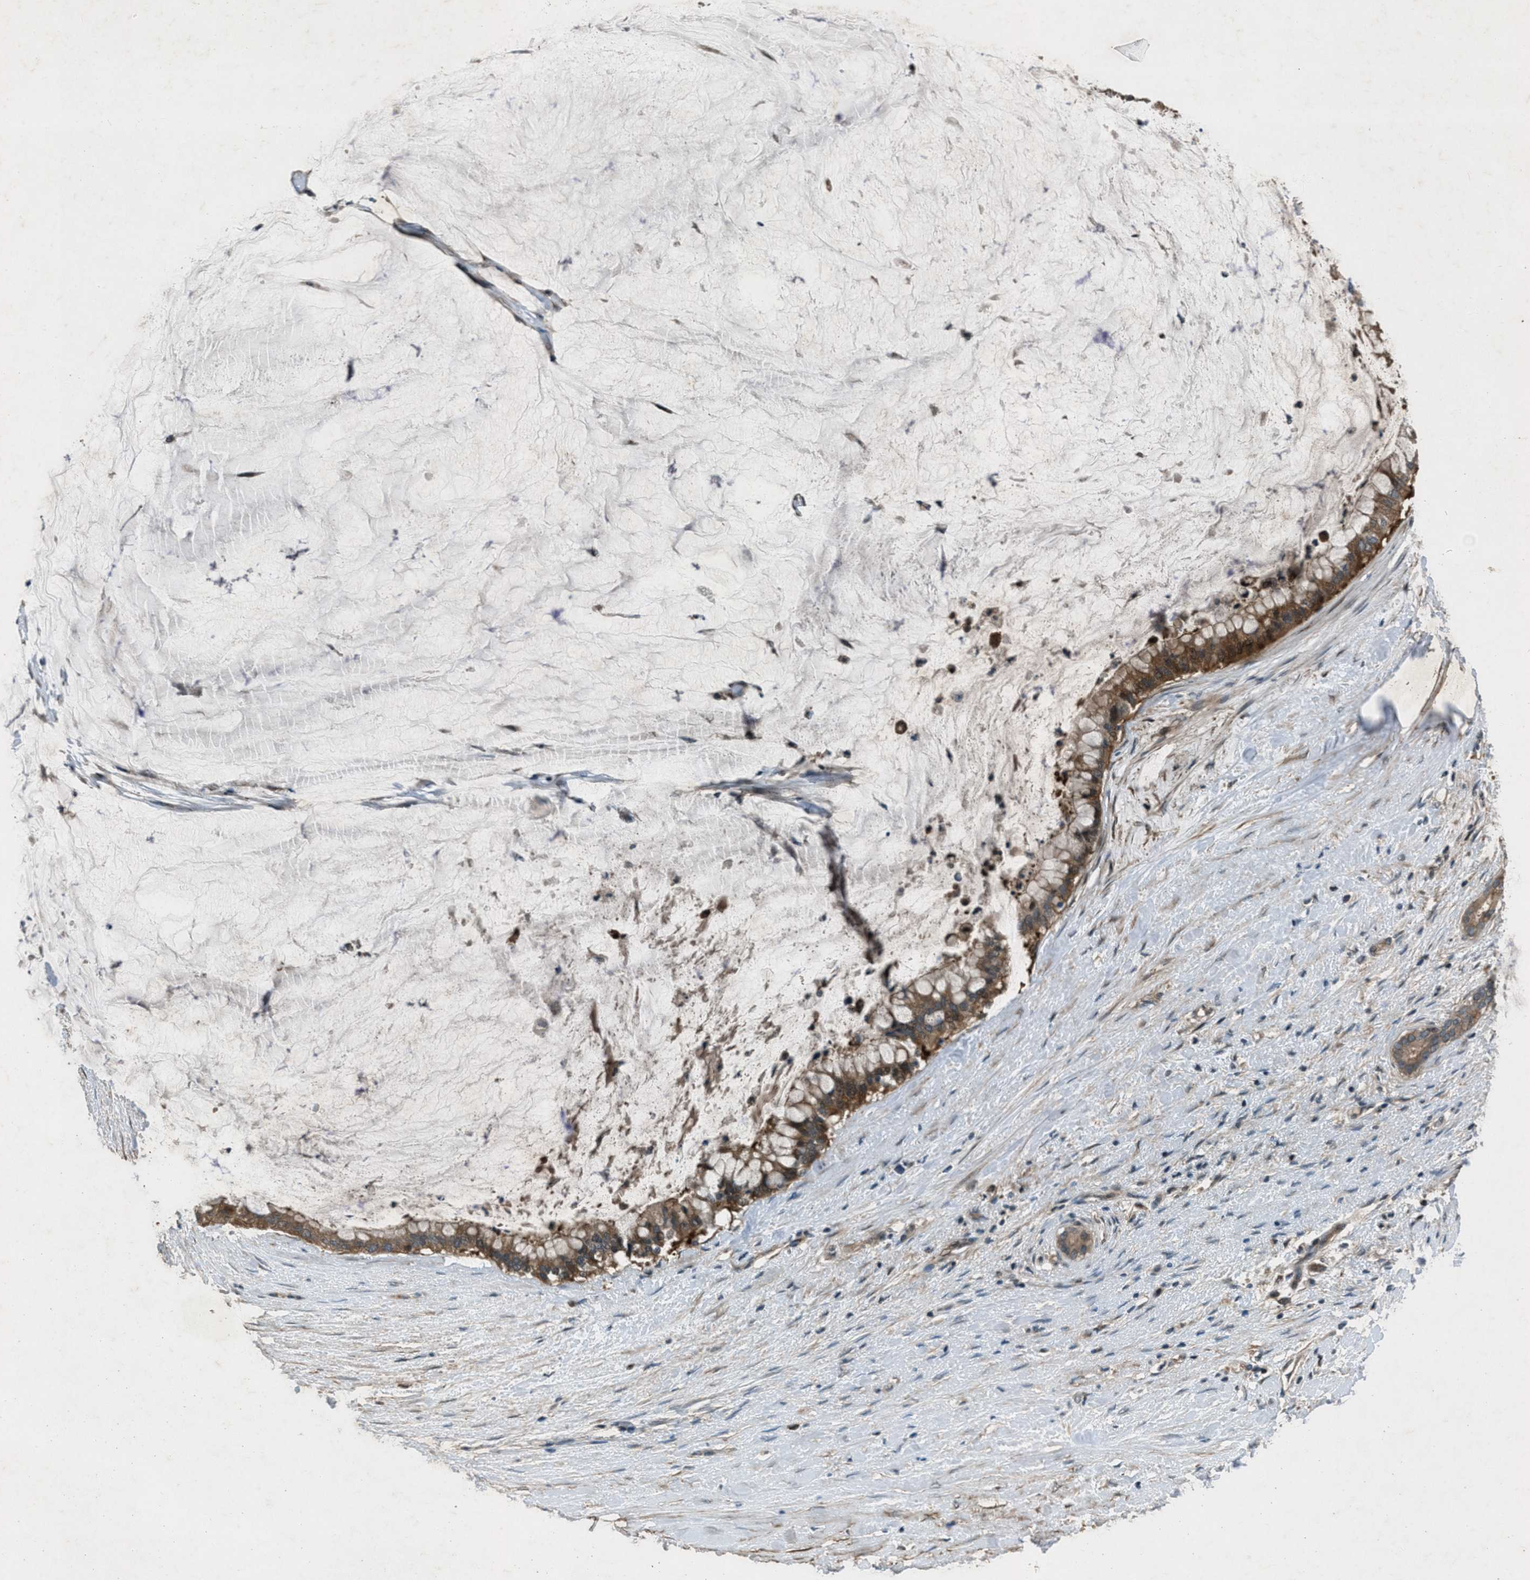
{"staining": {"intensity": "moderate", "quantity": ">75%", "location": "cytoplasmic/membranous"}, "tissue": "pancreatic cancer", "cell_type": "Tumor cells", "image_type": "cancer", "snomed": [{"axis": "morphology", "description": "Adenocarcinoma, NOS"}, {"axis": "topography", "description": "Pancreas"}], "caption": "A photomicrograph showing moderate cytoplasmic/membranous positivity in about >75% of tumor cells in pancreatic adenocarcinoma, as visualized by brown immunohistochemical staining.", "gene": "EPSTI1", "patient": {"sex": "male", "age": 41}}